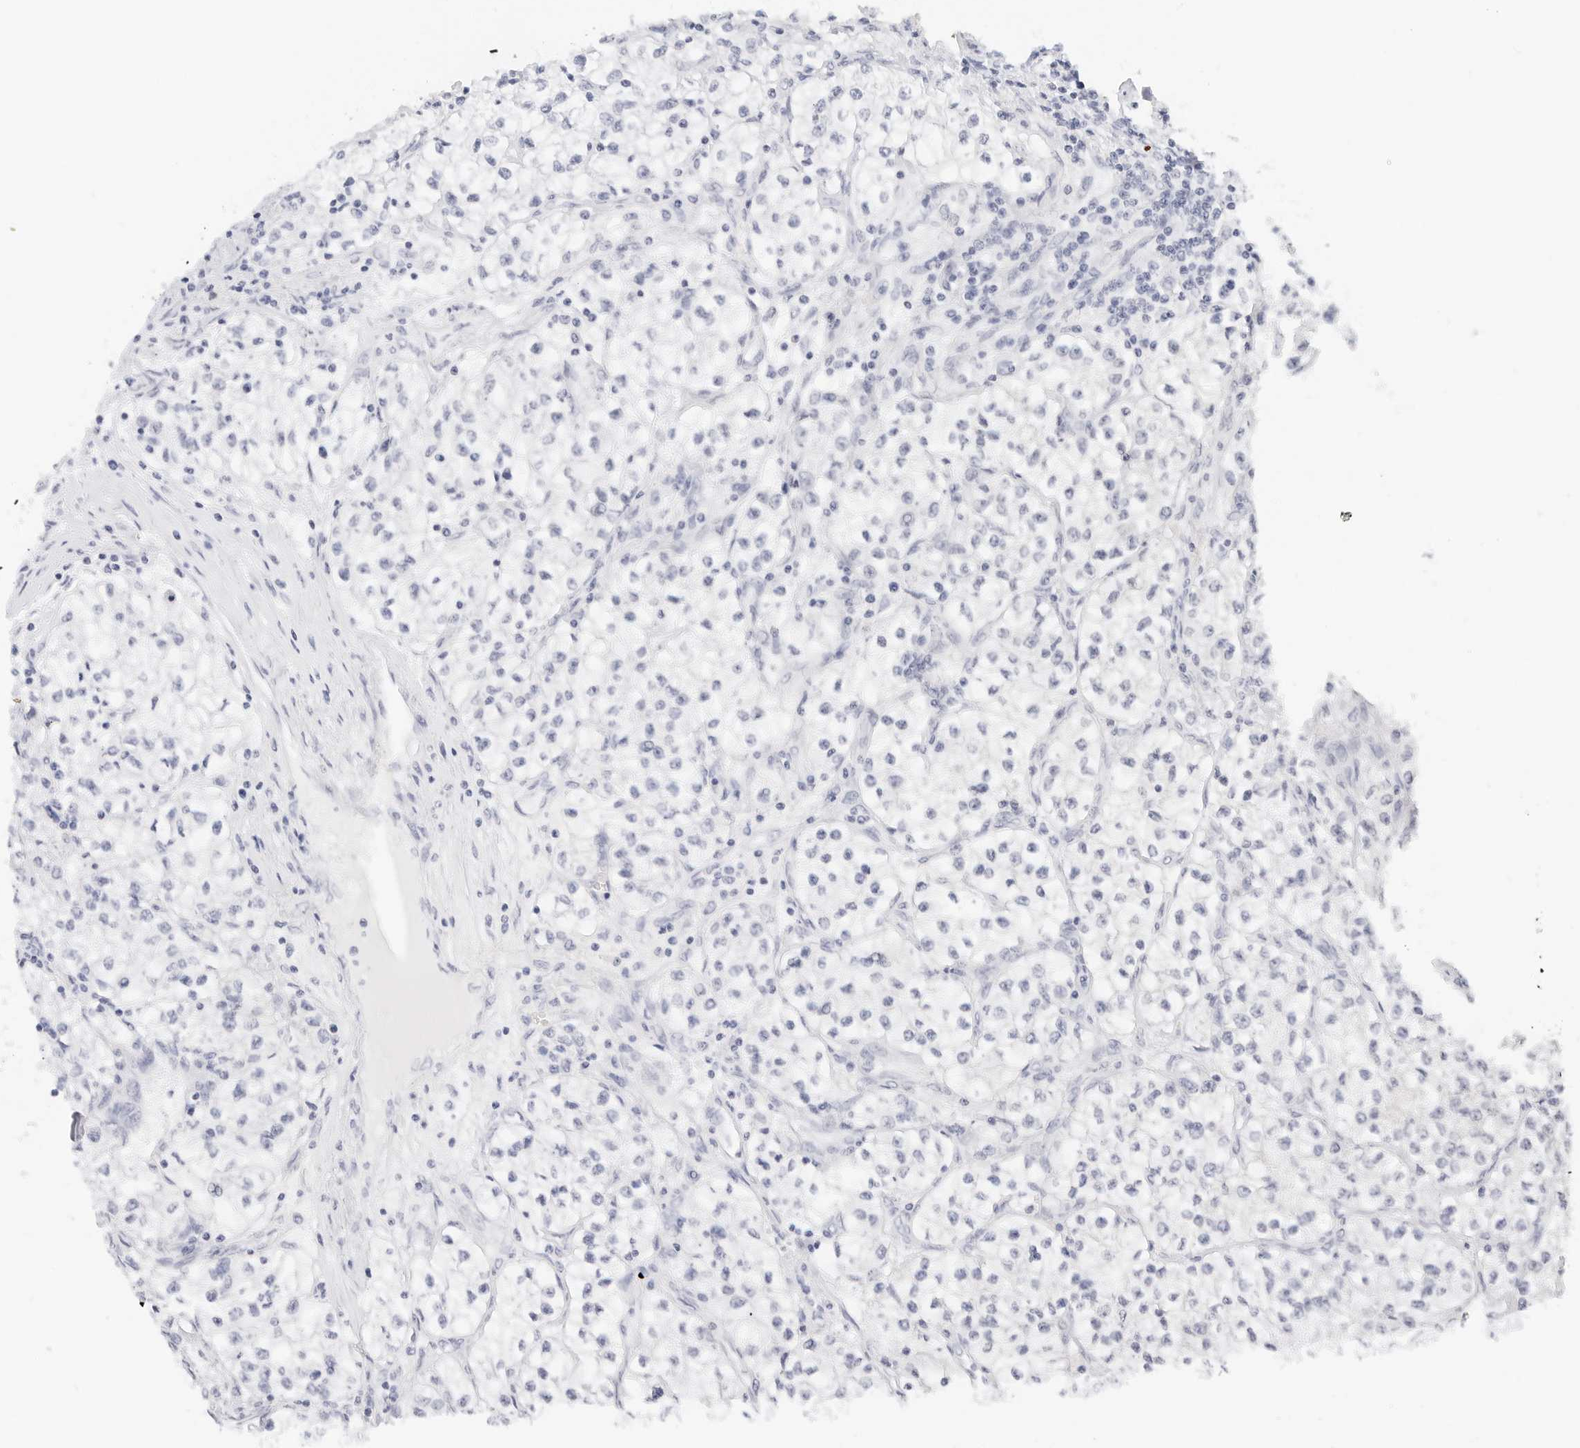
{"staining": {"intensity": "negative", "quantity": "none", "location": "none"}, "tissue": "renal cancer", "cell_type": "Tumor cells", "image_type": "cancer", "snomed": [{"axis": "morphology", "description": "Adenocarcinoma, NOS"}, {"axis": "topography", "description": "Kidney"}], "caption": "Immunohistochemistry (IHC) photomicrograph of neoplastic tissue: human renal cancer (adenocarcinoma) stained with DAB (3,3'-diaminobenzidine) exhibits no significant protein expression in tumor cells.", "gene": "CD22", "patient": {"sex": "female", "age": 57}}